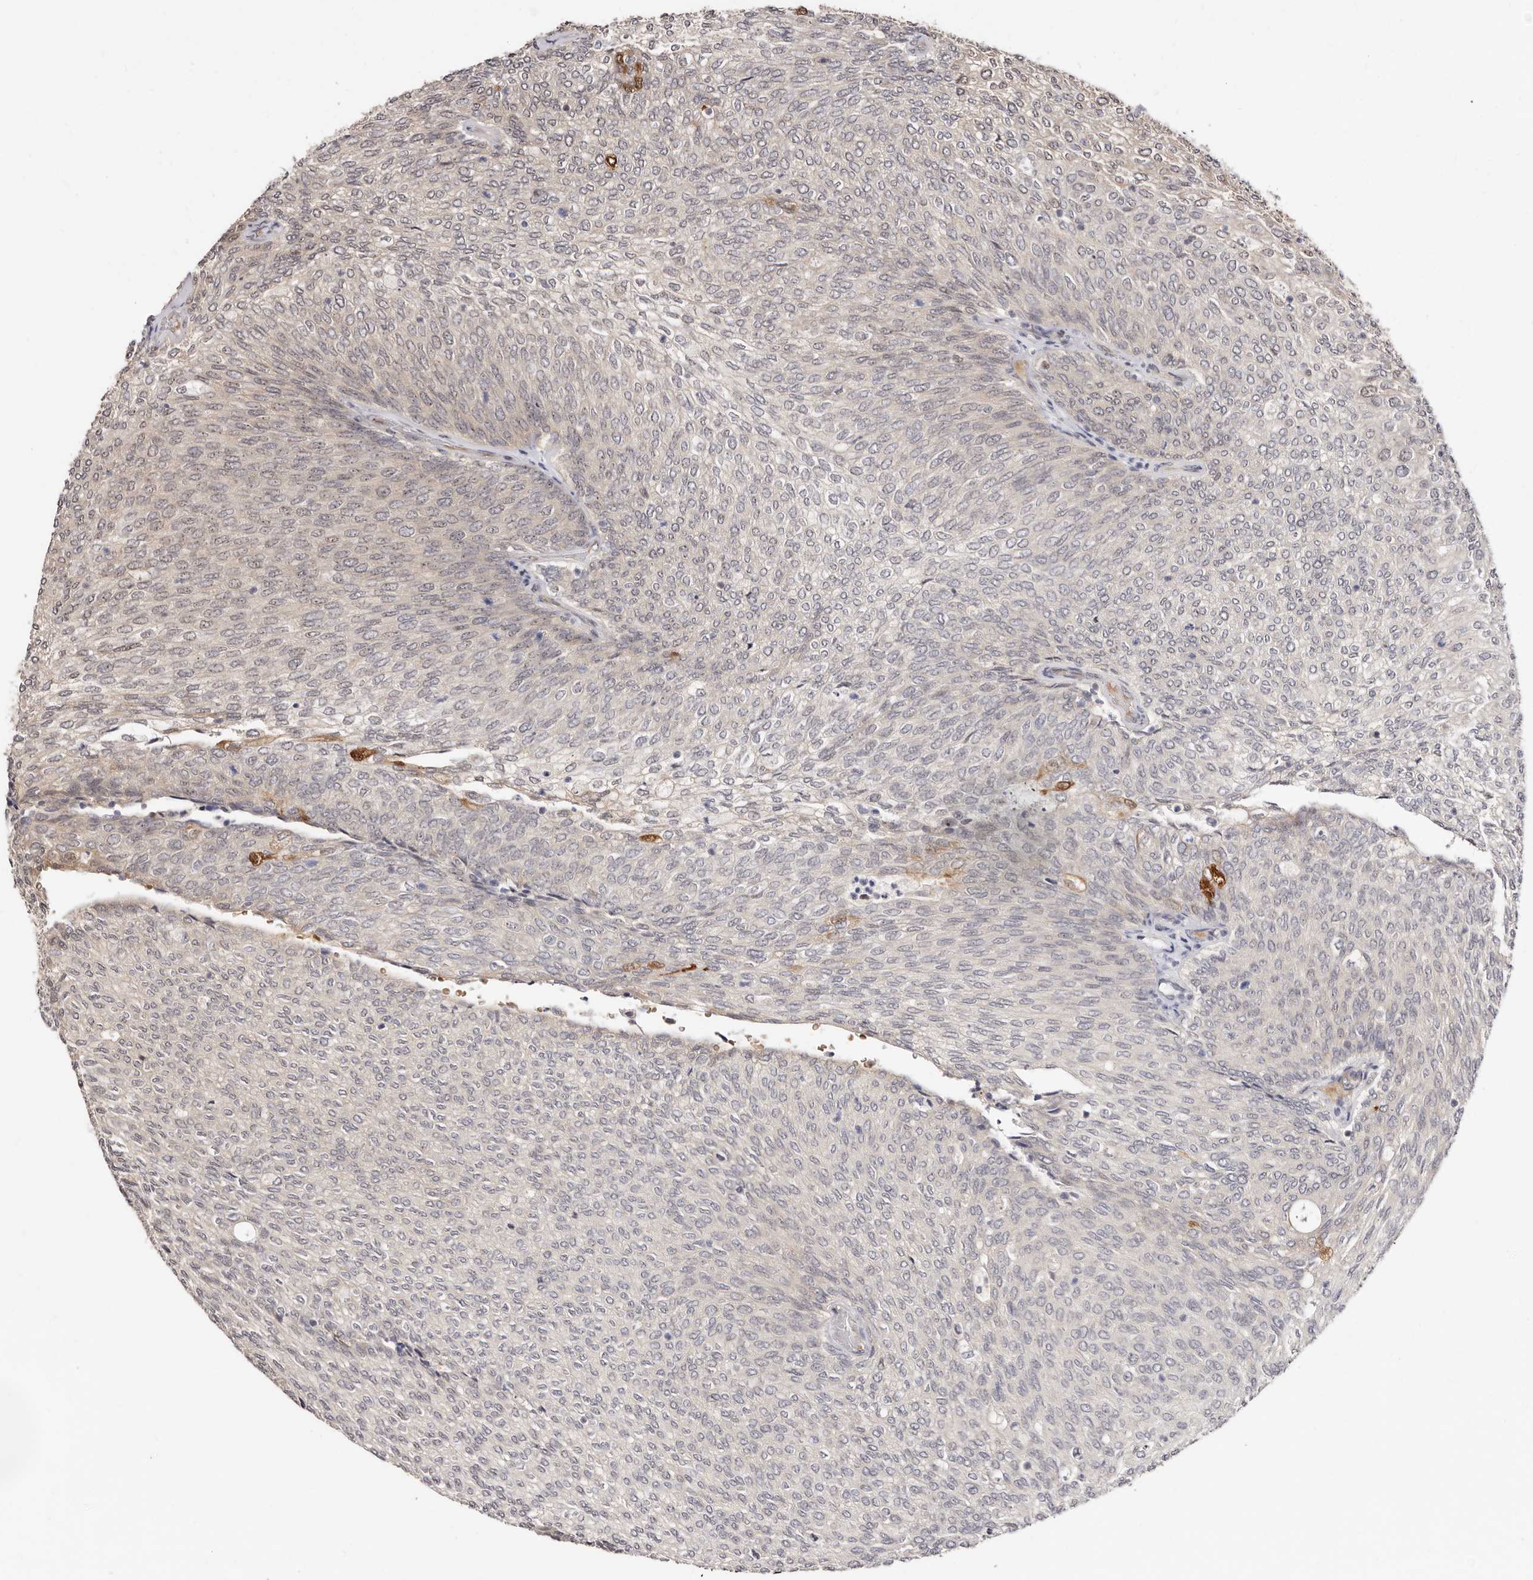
{"staining": {"intensity": "weak", "quantity": "<25%", "location": "nuclear"}, "tissue": "urothelial cancer", "cell_type": "Tumor cells", "image_type": "cancer", "snomed": [{"axis": "morphology", "description": "Urothelial carcinoma, Low grade"}, {"axis": "topography", "description": "Urinary bladder"}], "caption": "This is an immunohistochemistry histopathology image of human urothelial carcinoma (low-grade). There is no expression in tumor cells.", "gene": "APOL6", "patient": {"sex": "female", "age": 79}}